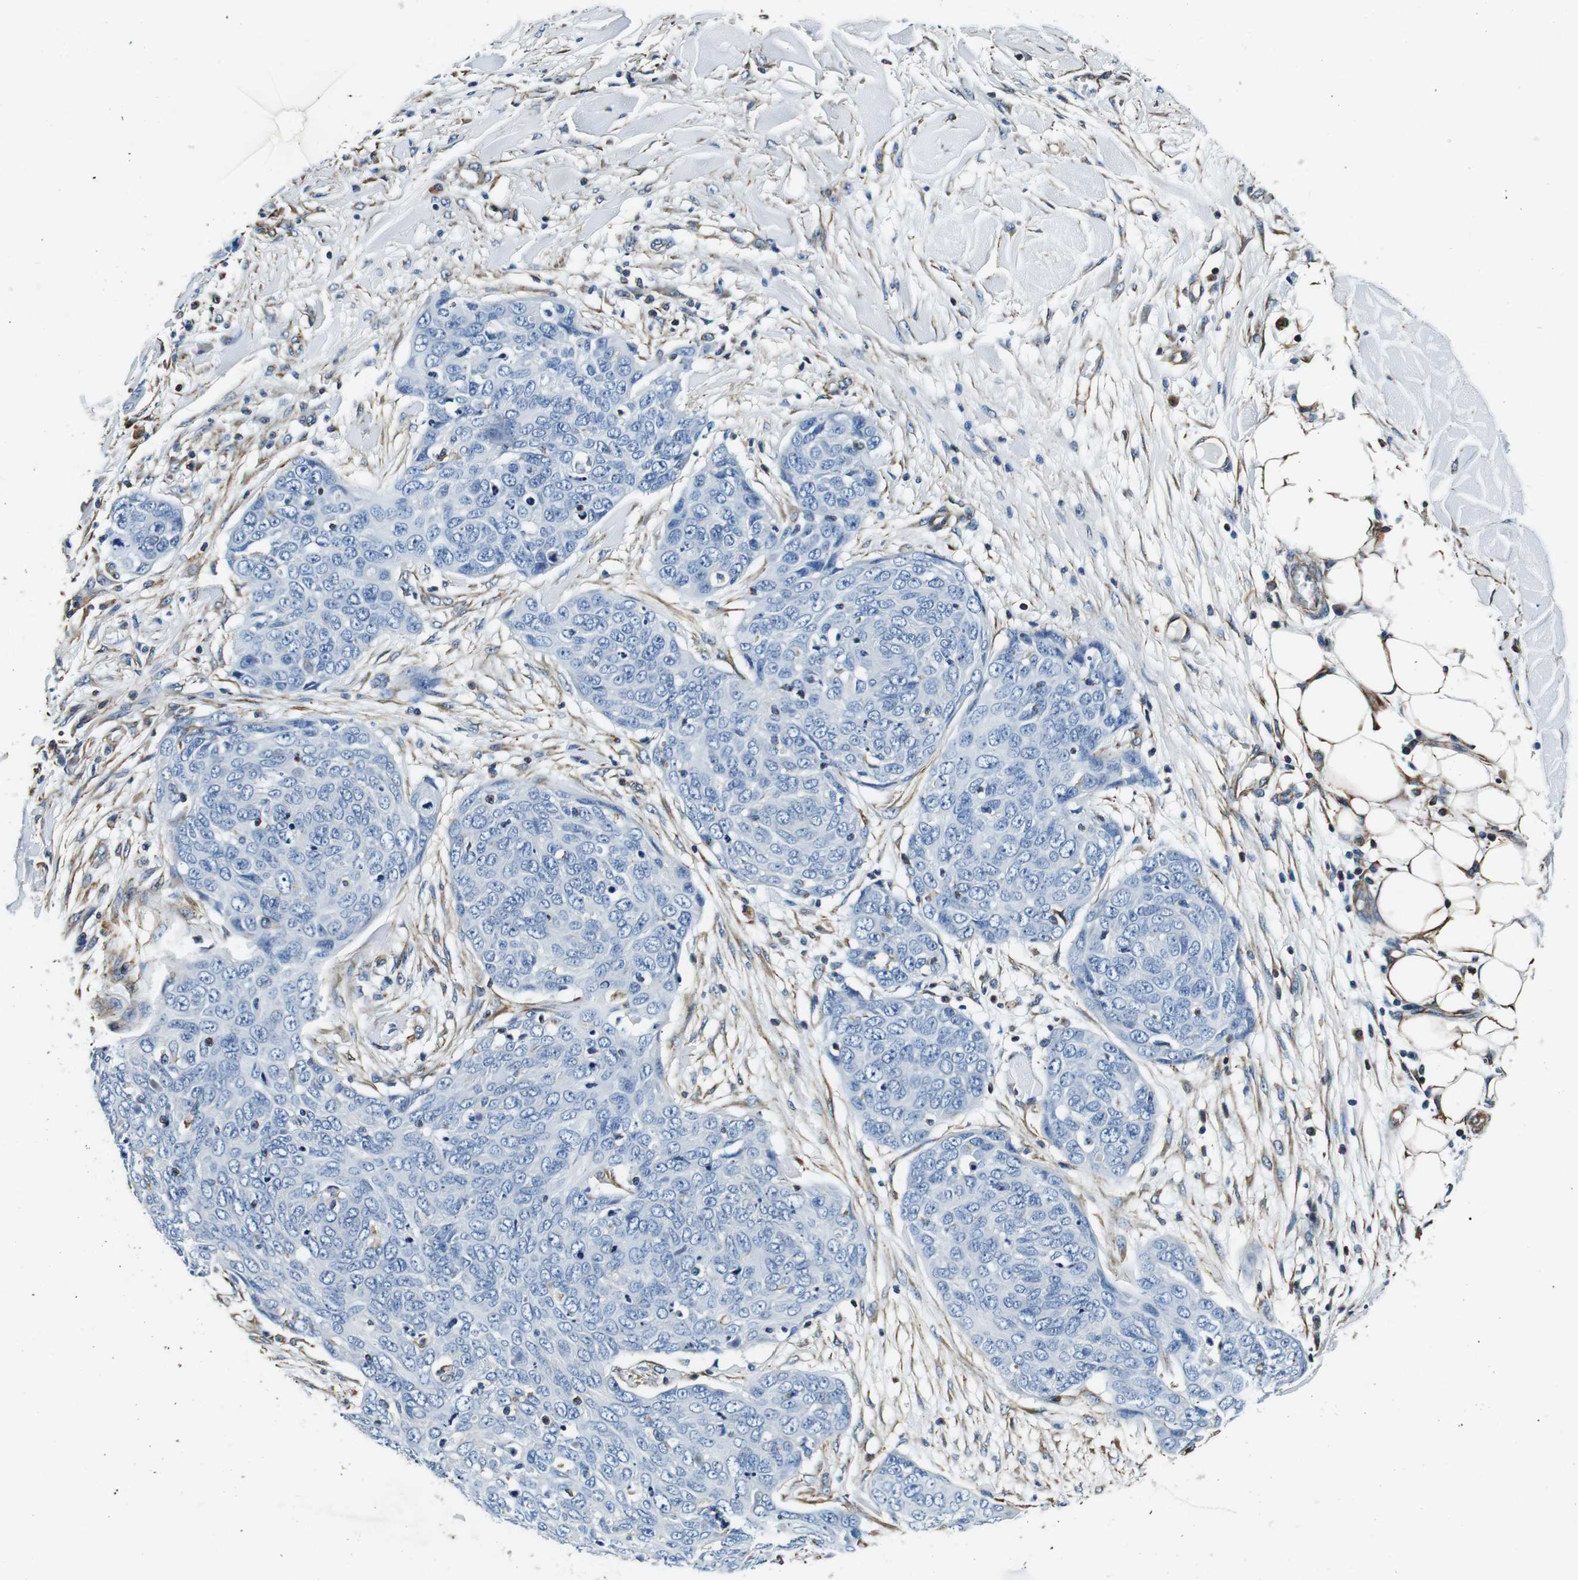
{"staining": {"intensity": "negative", "quantity": "none", "location": "none"}, "tissue": "skin cancer", "cell_type": "Tumor cells", "image_type": "cancer", "snomed": [{"axis": "morphology", "description": "Squamous cell carcinoma in situ, NOS"}, {"axis": "morphology", "description": "Squamous cell carcinoma, NOS"}, {"axis": "topography", "description": "Skin"}], "caption": "Tumor cells are negative for protein expression in human skin squamous cell carcinoma in situ.", "gene": "GJE1", "patient": {"sex": "male", "age": 93}}